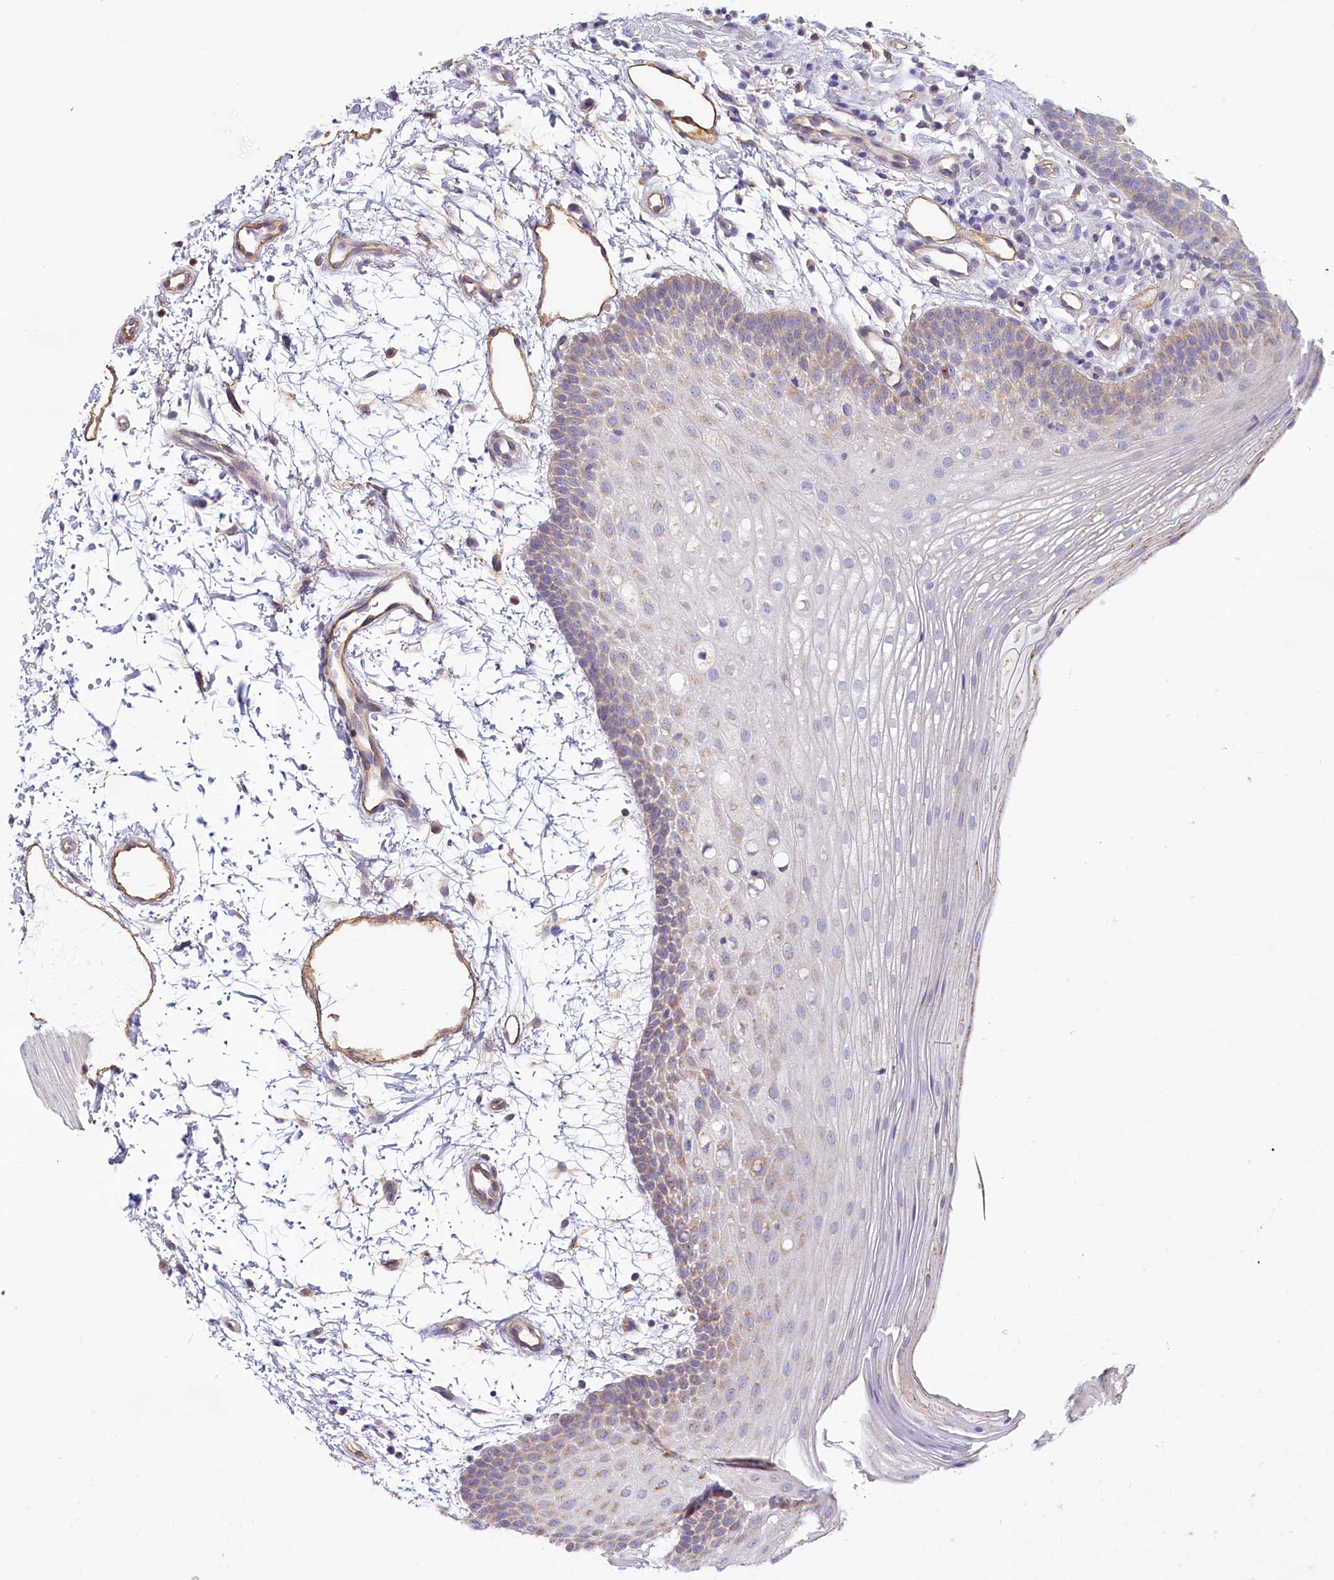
{"staining": {"intensity": "moderate", "quantity": "<25%", "location": "cytoplasmic/membranous"}, "tissue": "oral mucosa", "cell_type": "Squamous epithelial cells", "image_type": "normal", "snomed": [{"axis": "morphology", "description": "Normal tissue, NOS"}, {"axis": "topography", "description": "Oral tissue"}], "caption": "Immunohistochemical staining of unremarkable oral mucosa displays moderate cytoplasmic/membranous protein staining in about <25% of squamous epithelial cells.", "gene": "LMOD3", "patient": {"sex": "male", "age": 68}}